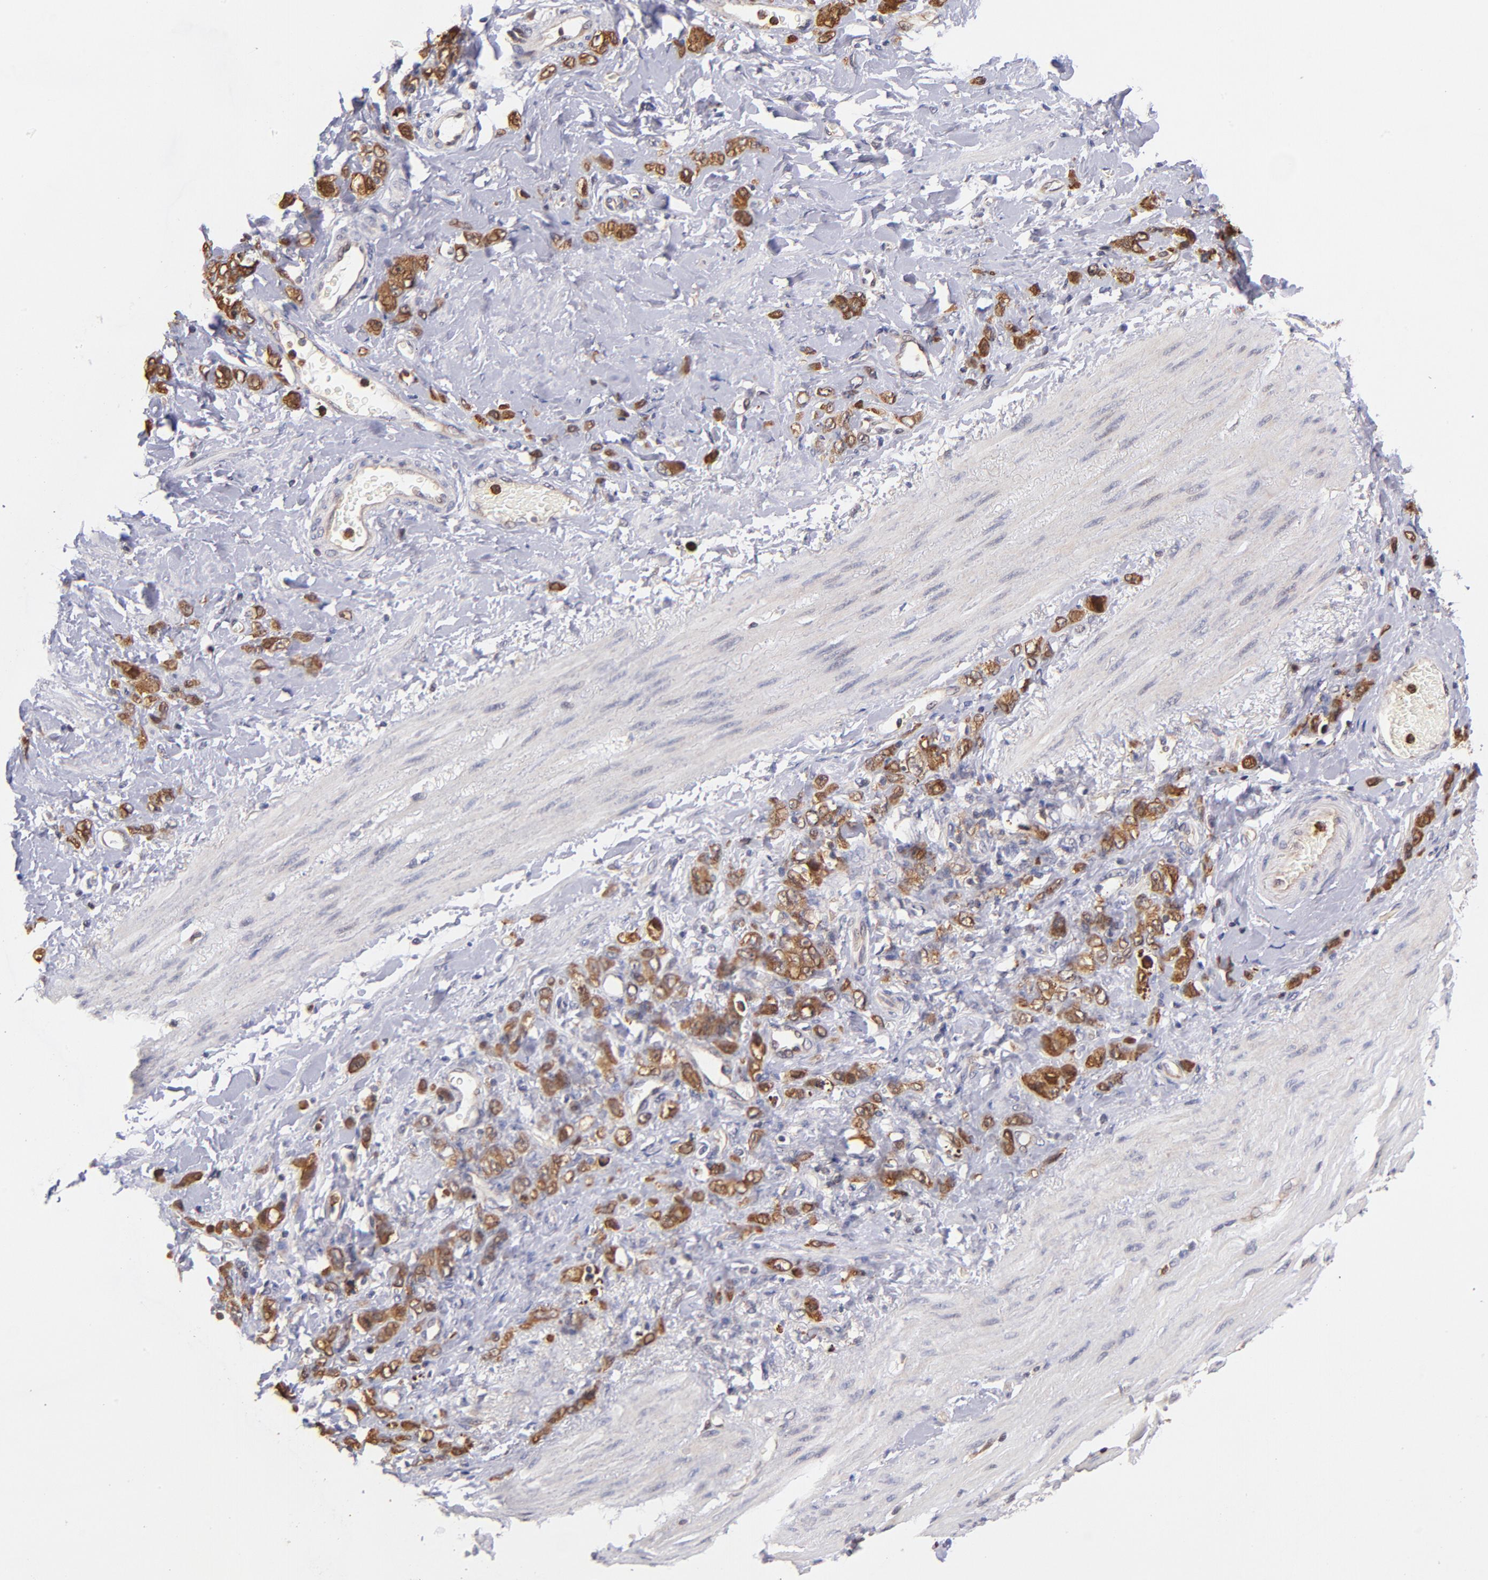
{"staining": {"intensity": "strong", "quantity": ">75%", "location": "cytoplasmic/membranous,nuclear"}, "tissue": "stomach cancer", "cell_type": "Tumor cells", "image_type": "cancer", "snomed": [{"axis": "morphology", "description": "Normal tissue, NOS"}, {"axis": "morphology", "description": "Adenocarcinoma, NOS"}, {"axis": "topography", "description": "Stomach"}], "caption": "Brown immunohistochemical staining in stomach cancer displays strong cytoplasmic/membranous and nuclear positivity in approximately >75% of tumor cells.", "gene": "YWHAB", "patient": {"sex": "male", "age": 82}}